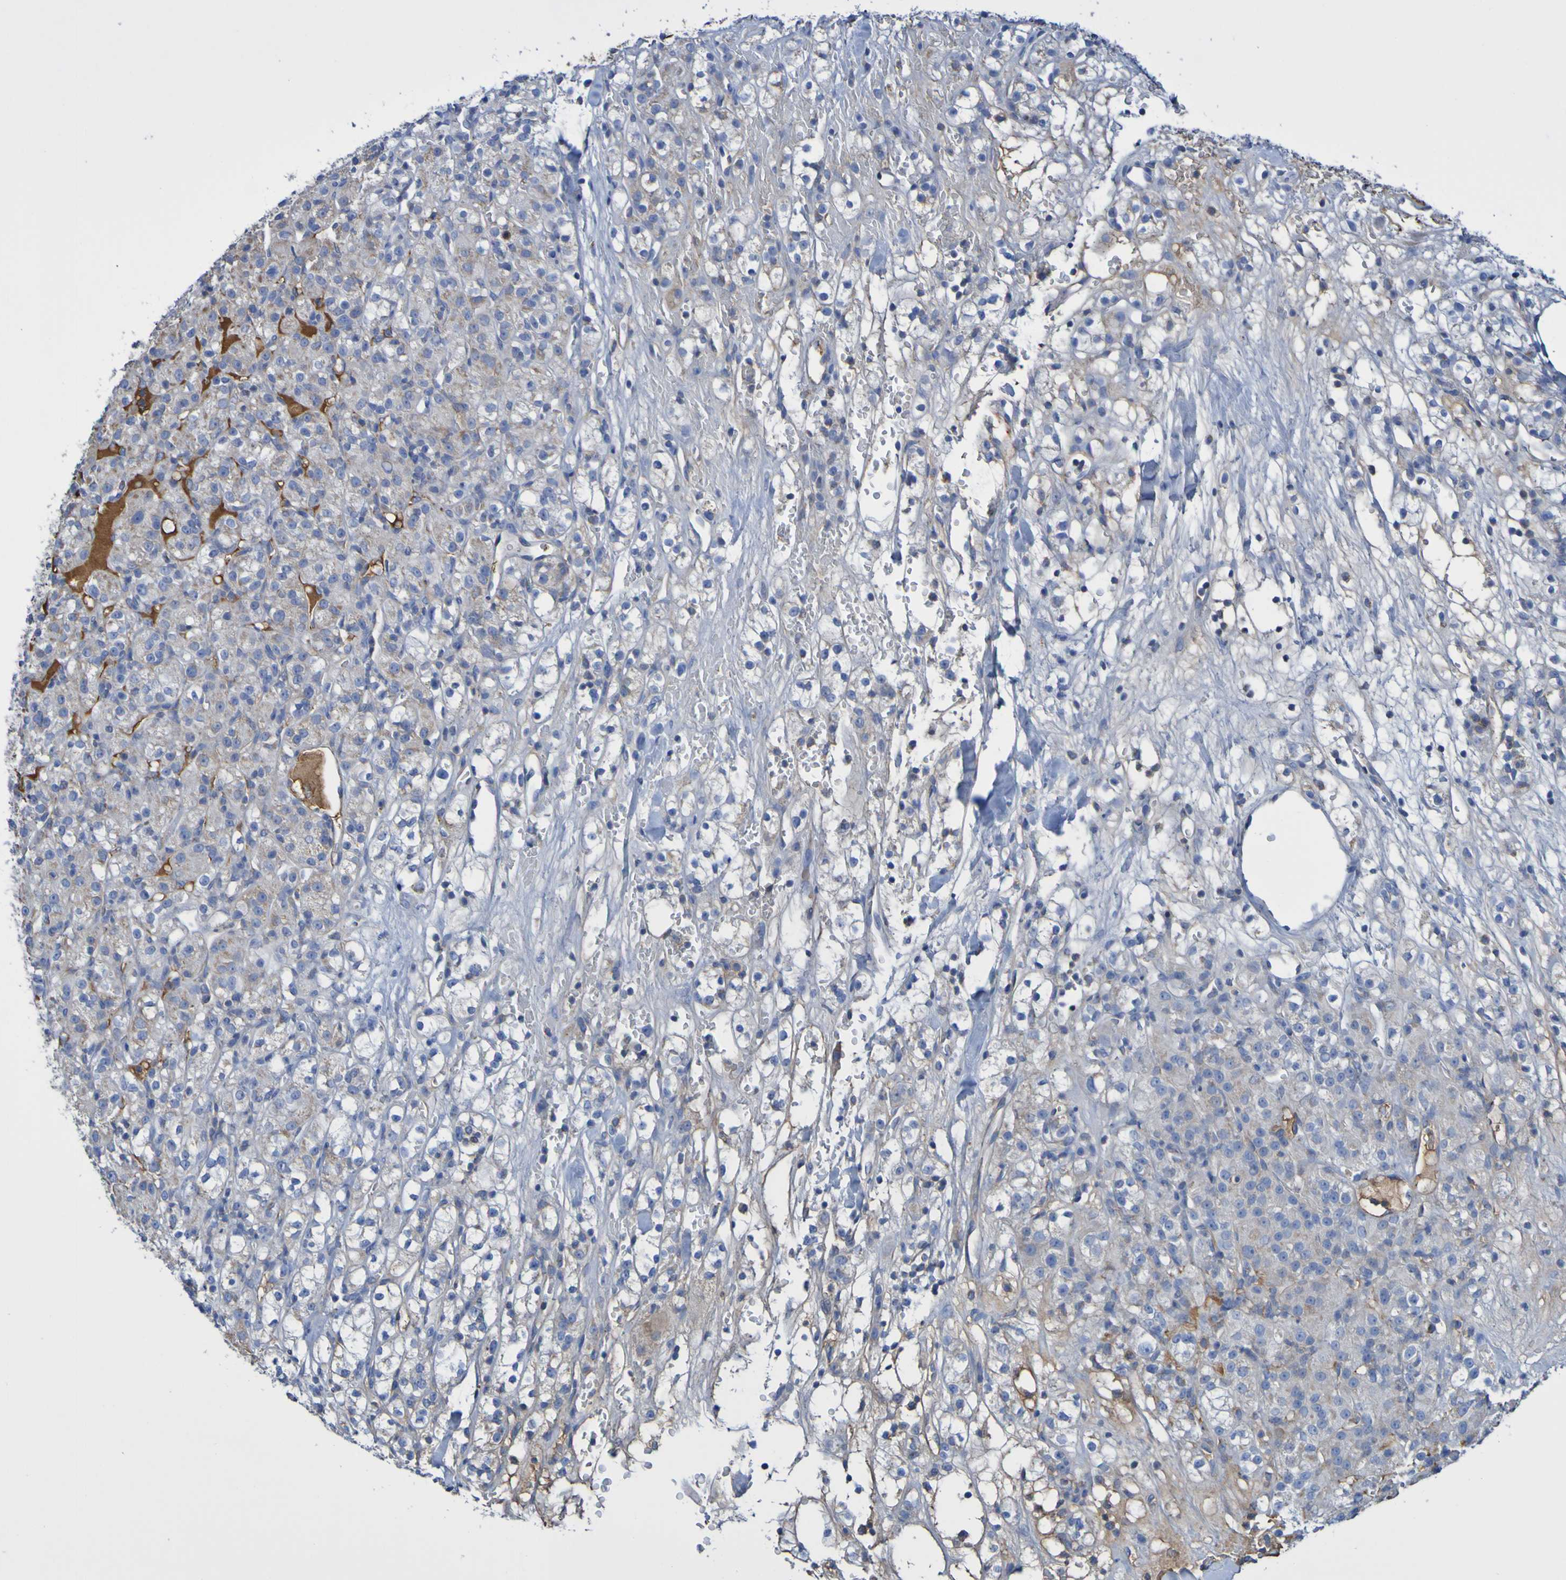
{"staining": {"intensity": "weak", "quantity": "<25%", "location": "cytoplasmic/membranous"}, "tissue": "renal cancer", "cell_type": "Tumor cells", "image_type": "cancer", "snomed": [{"axis": "morphology", "description": "Normal tissue, NOS"}, {"axis": "morphology", "description": "Adenocarcinoma, NOS"}, {"axis": "topography", "description": "Kidney"}], "caption": "DAB (3,3'-diaminobenzidine) immunohistochemical staining of adenocarcinoma (renal) shows no significant staining in tumor cells.", "gene": "CNTN2", "patient": {"sex": "male", "age": 61}}